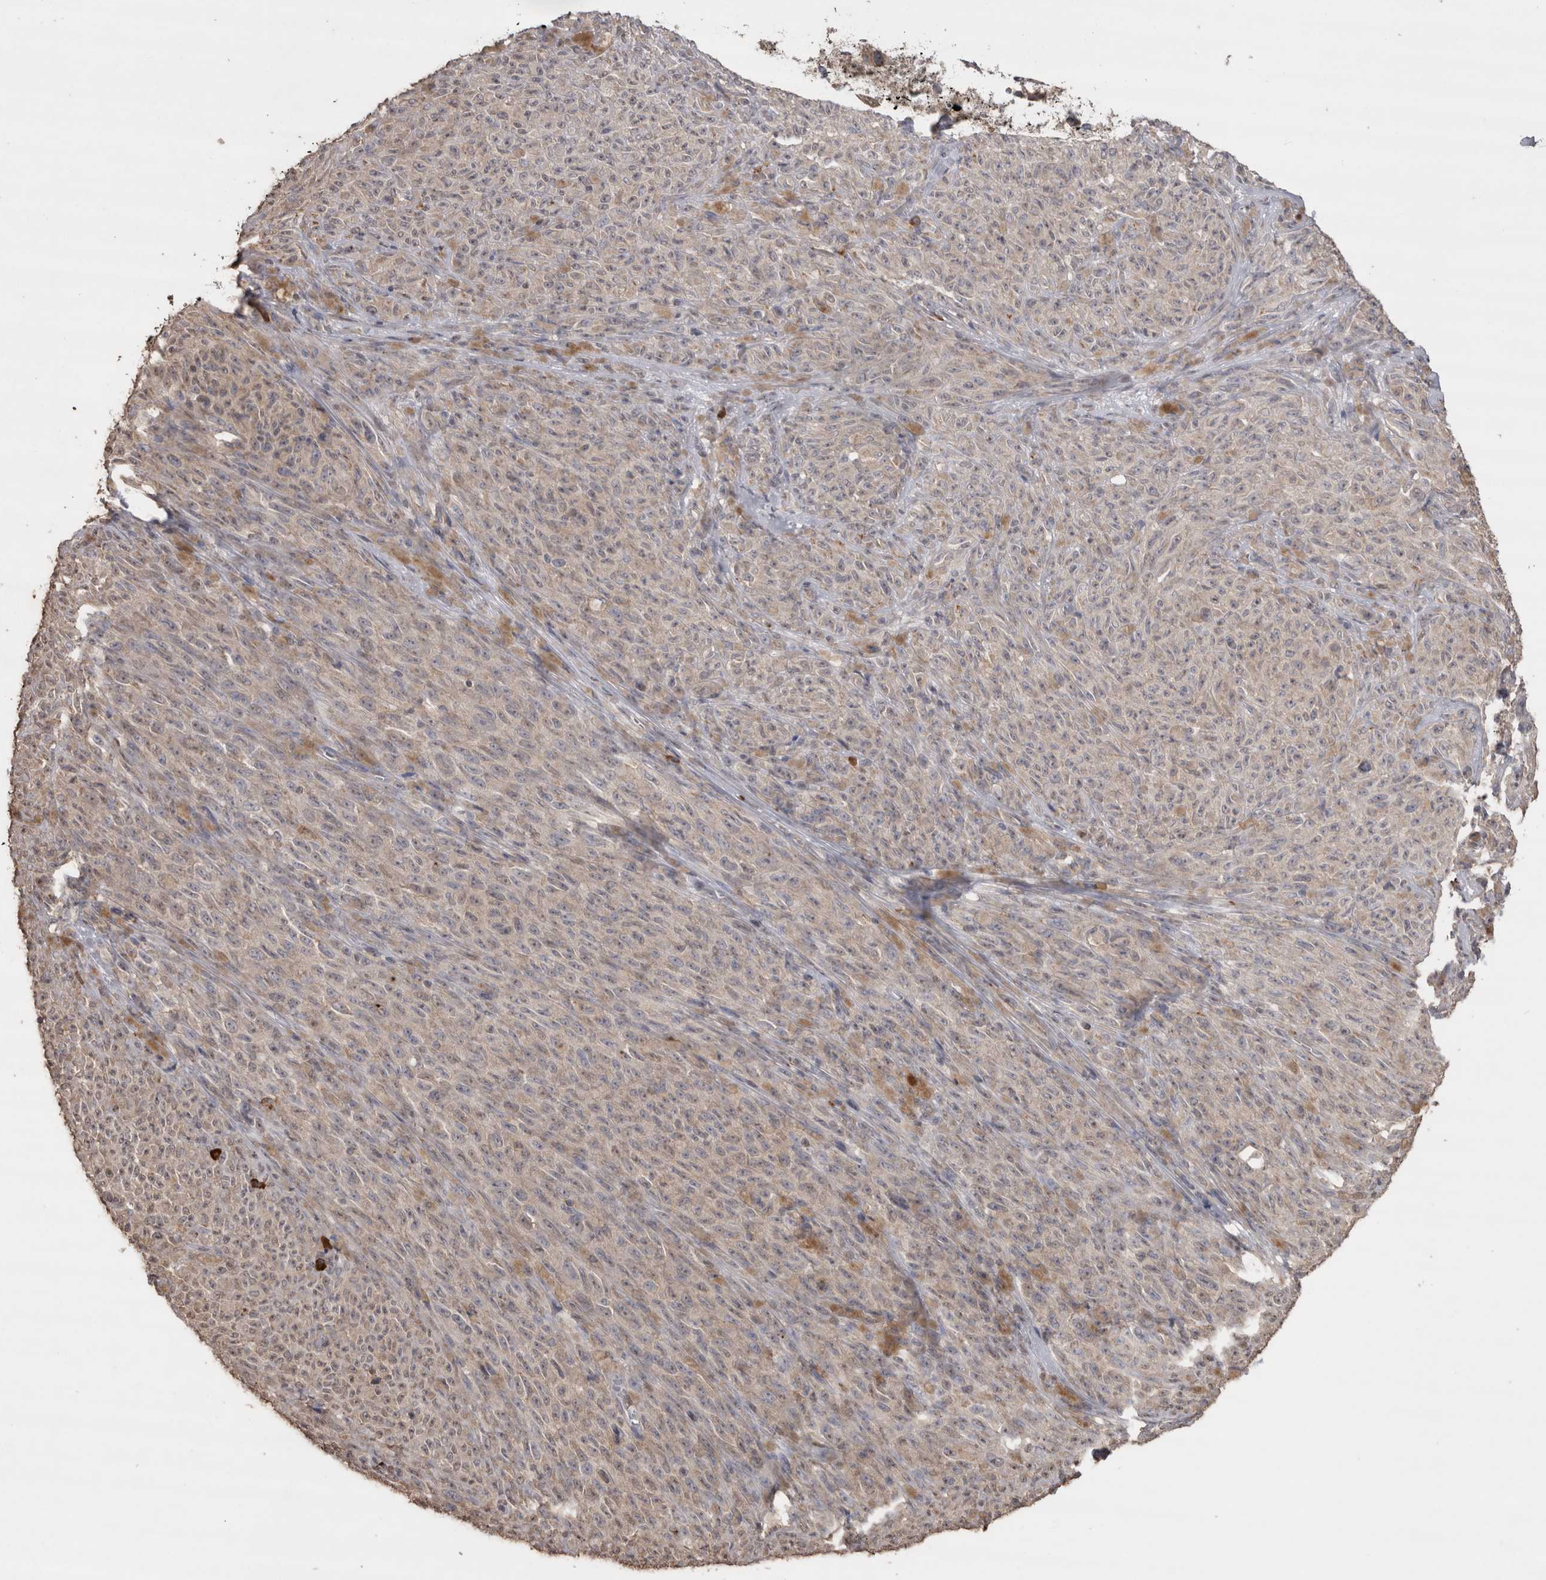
{"staining": {"intensity": "weak", "quantity": "25%-75%", "location": "cytoplasmic/membranous,nuclear"}, "tissue": "melanoma", "cell_type": "Tumor cells", "image_type": "cancer", "snomed": [{"axis": "morphology", "description": "Malignant melanoma, NOS"}, {"axis": "topography", "description": "Skin"}], "caption": "IHC photomicrograph of melanoma stained for a protein (brown), which displays low levels of weak cytoplasmic/membranous and nuclear positivity in about 25%-75% of tumor cells.", "gene": "CRELD2", "patient": {"sex": "female", "age": 82}}